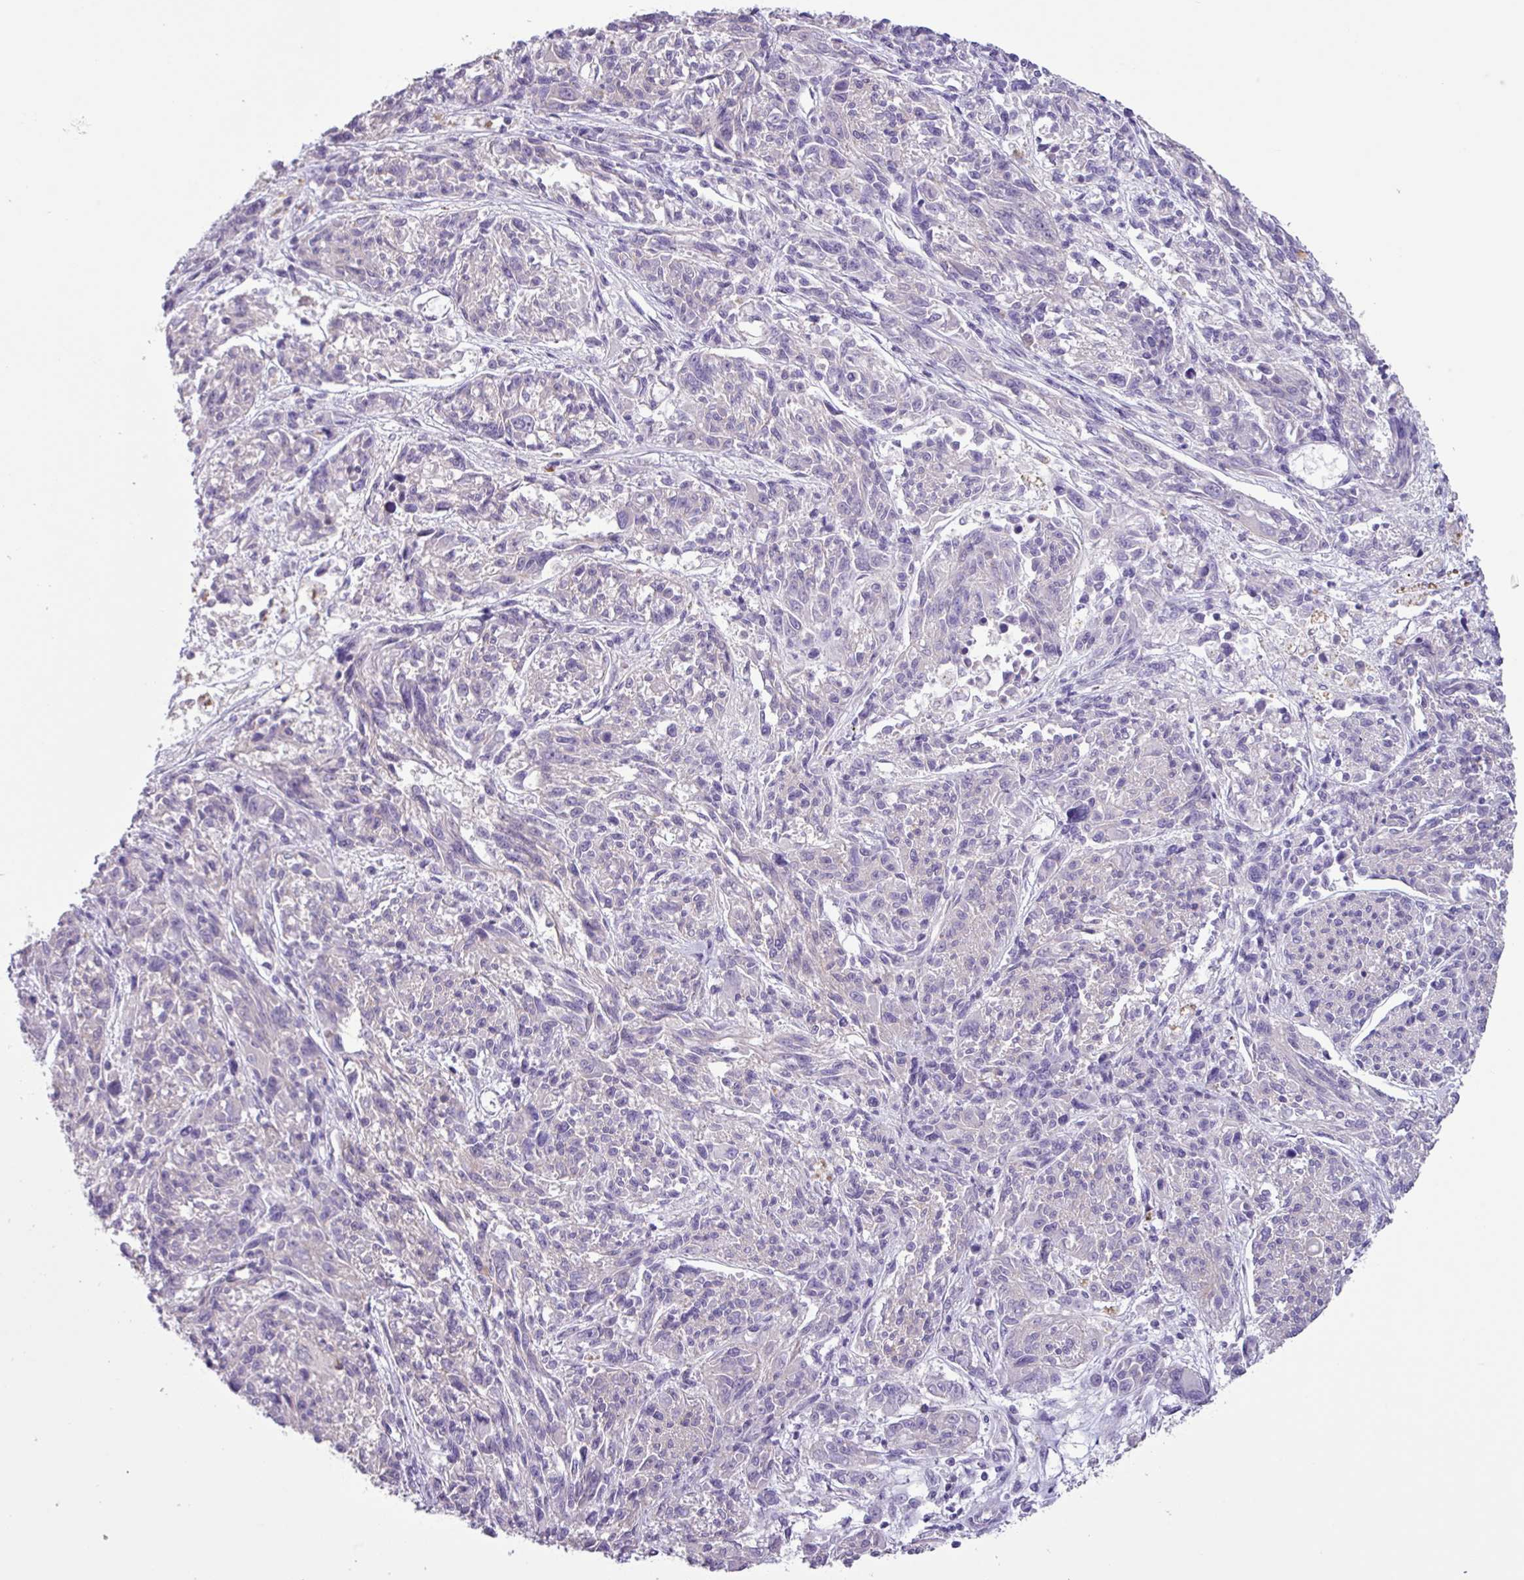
{"staining": {"intensity": "negative", "quantity": "none", "location": "none"}, "tissue": "melanoma", "cell_type": "Tumor cells", "image_type": "cancer", "snomed": [{"axis": "morphology", "description": "Malignant melanoma, NOS"}, {"axis": "topography", "description": "Skin"}], "caption": "The IHC micrograph has no significant staining in tumor cells of malignant melanoma tissue. The staining is performed using DAB (3,3'-diaminobenzidine) brown chromogen with nuclei counter-stained in using hematoxylin.", "gene": "CYSTM1", "patient": {"sex": "male", "age": 53}}